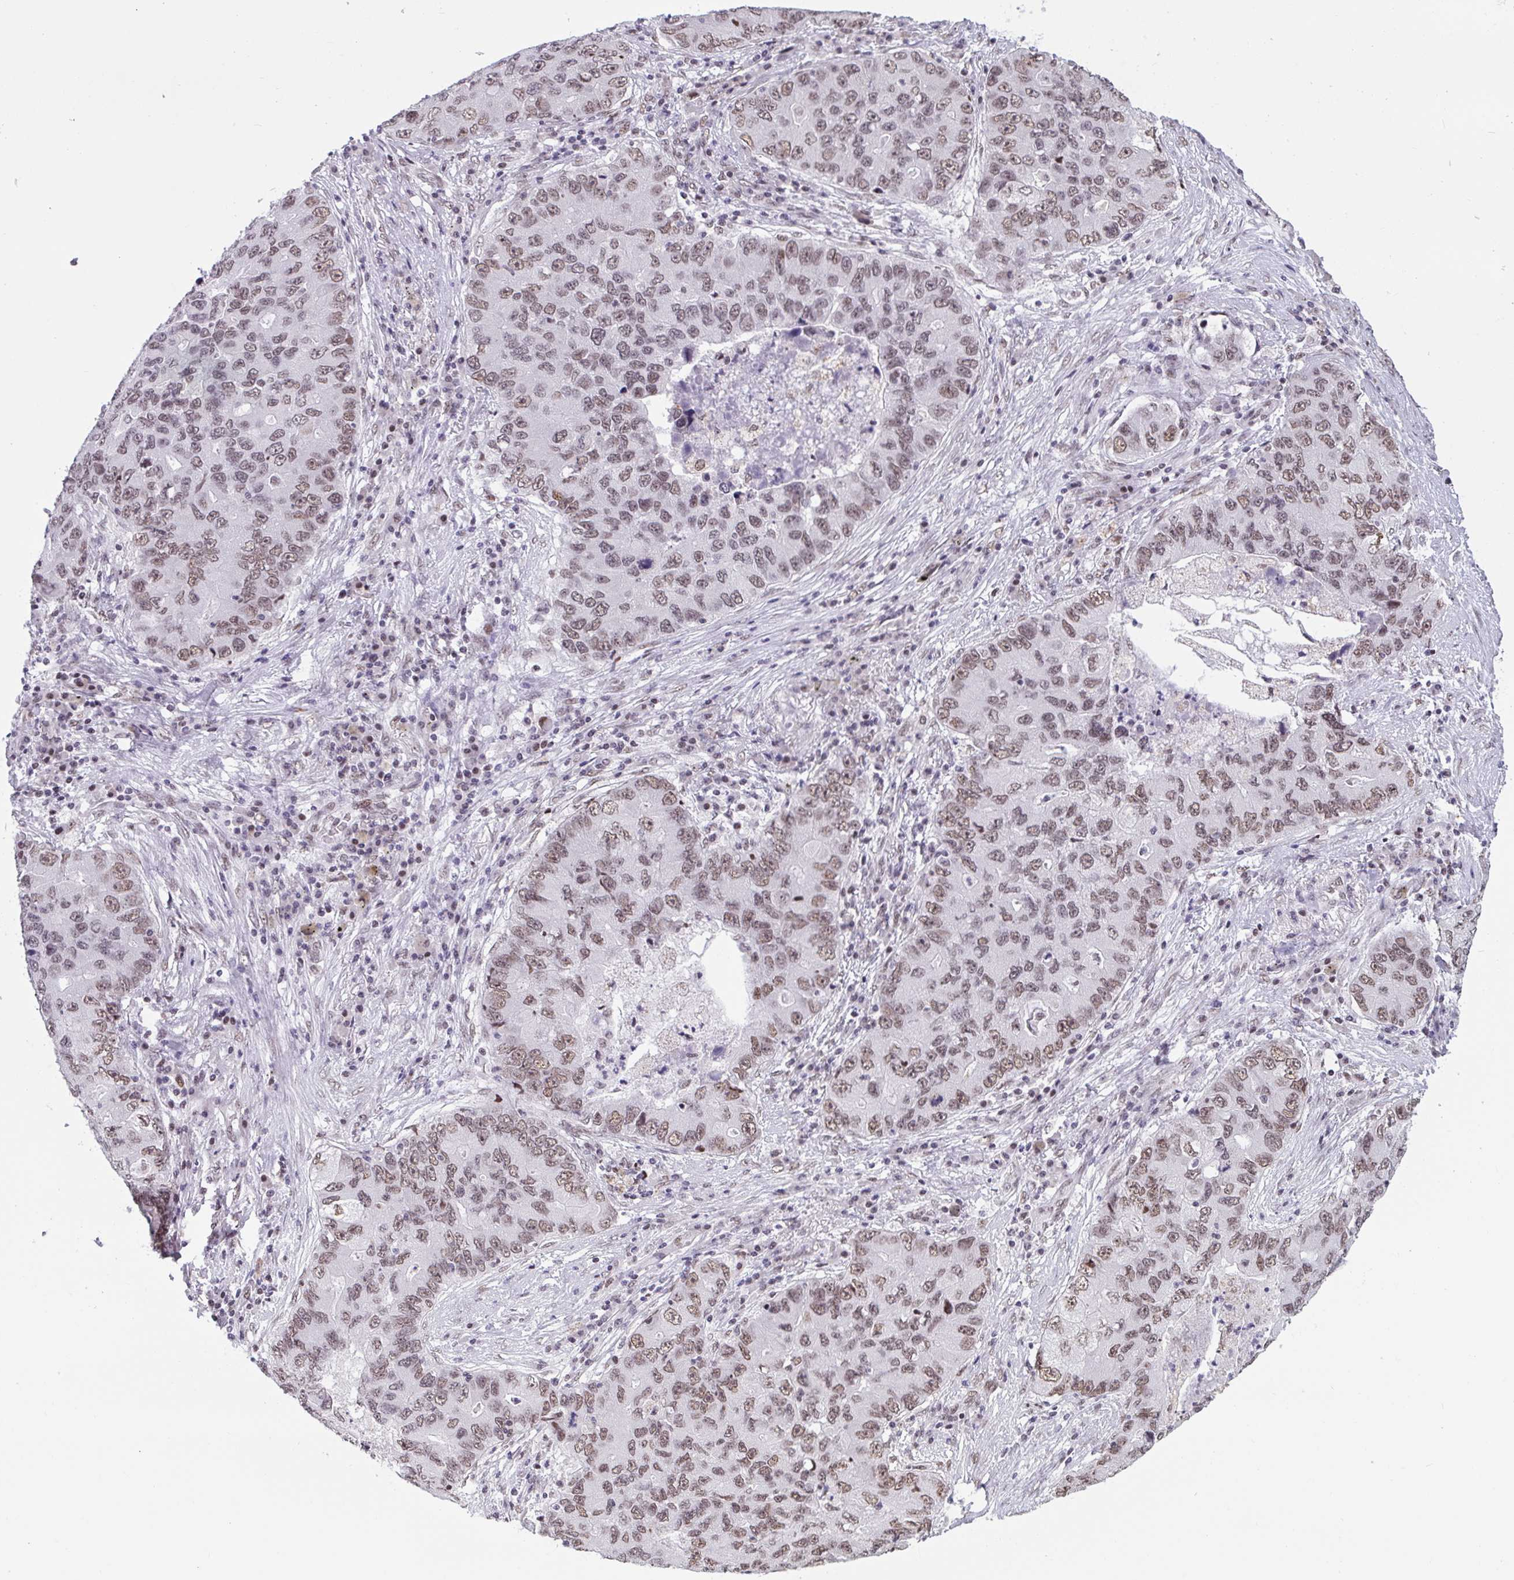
{"staining": {"intensity": "moderate", "quantity": "25%-75%", "location": "nuclear"}, "tissue": "lung cancer", "cell_type": "Tumor cells", "image_type": "cancer", "snomed": [{"axis": "morphology", "description": "Adenocarcinoma, NOS"}, {"axis": "morphology", "description": "Adenocarcinoma, metastatic, NOS"}, {"axis": "topography", "description": "Lymph node"}, {"axis": "topography", "description": "Lung"}], "caption": "A histopathology image showing moderate nuclear positivity in about 25%-75% of tumor cells in lung adenocarcinoma, as visualized by brown immunohistochemical staining.", "gene": "CBFA2T2", "patient": {"sex": "female", "age": 54}}